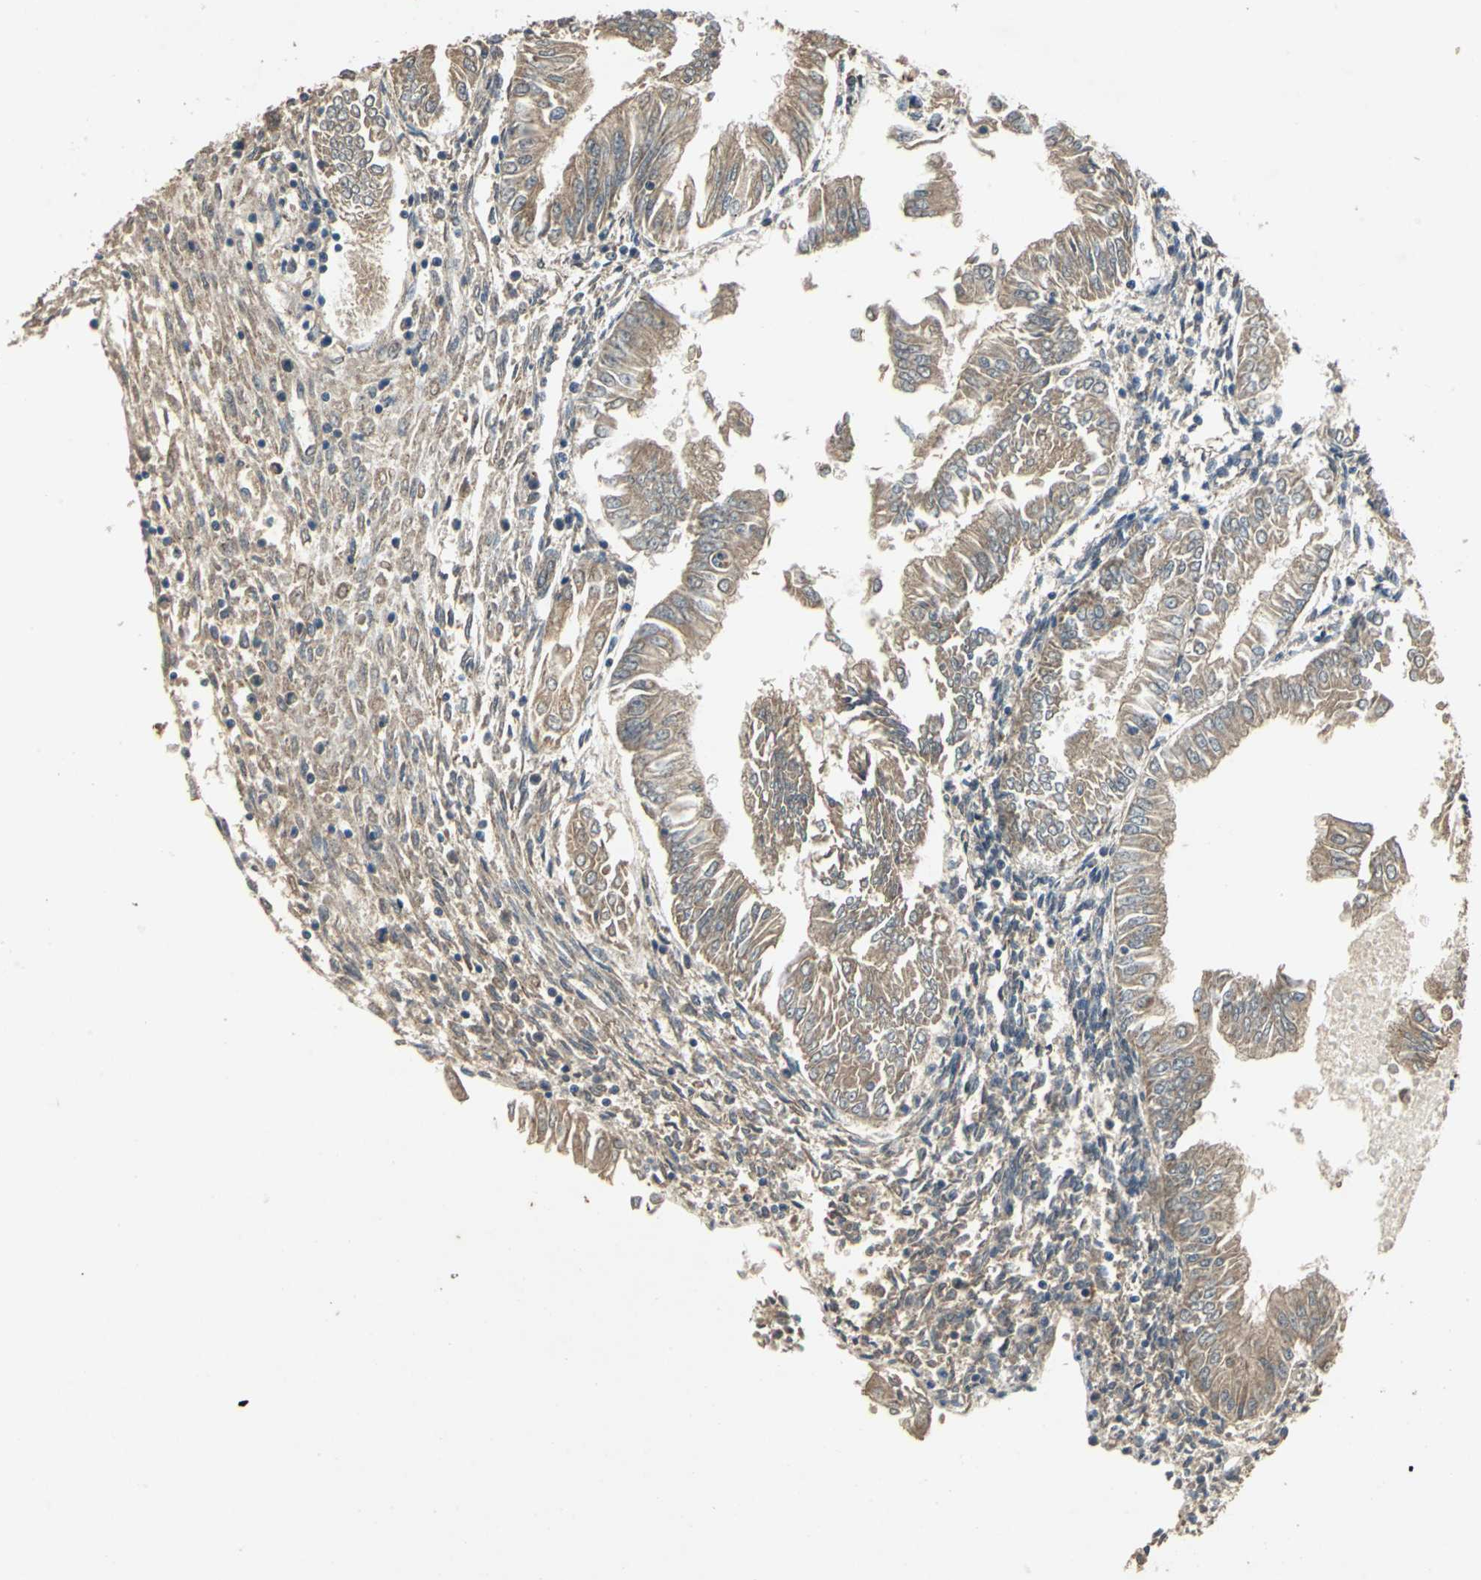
{"staining": {"intensity": "moderate", "quantity": ">75%", "location": "cytoplasmic/membranous"}, "tissue": "endometrial cancer", "cell_type": "Tumor cells", "image_type": "cancer", "snomed": [{"axis": "morphology", "description": "Adenocarcinoma, NOS"}, {"axis": "topography", "description": "Endometrium"}], "caption": "Endometrial cancer was stained to show a protein in brown. There is medium levels of moderate cytoplasmic/membranous staining in about >75% of tumor cells.", "gene": "POLRMT", "patient": {"sex": "female", "age": 53}}